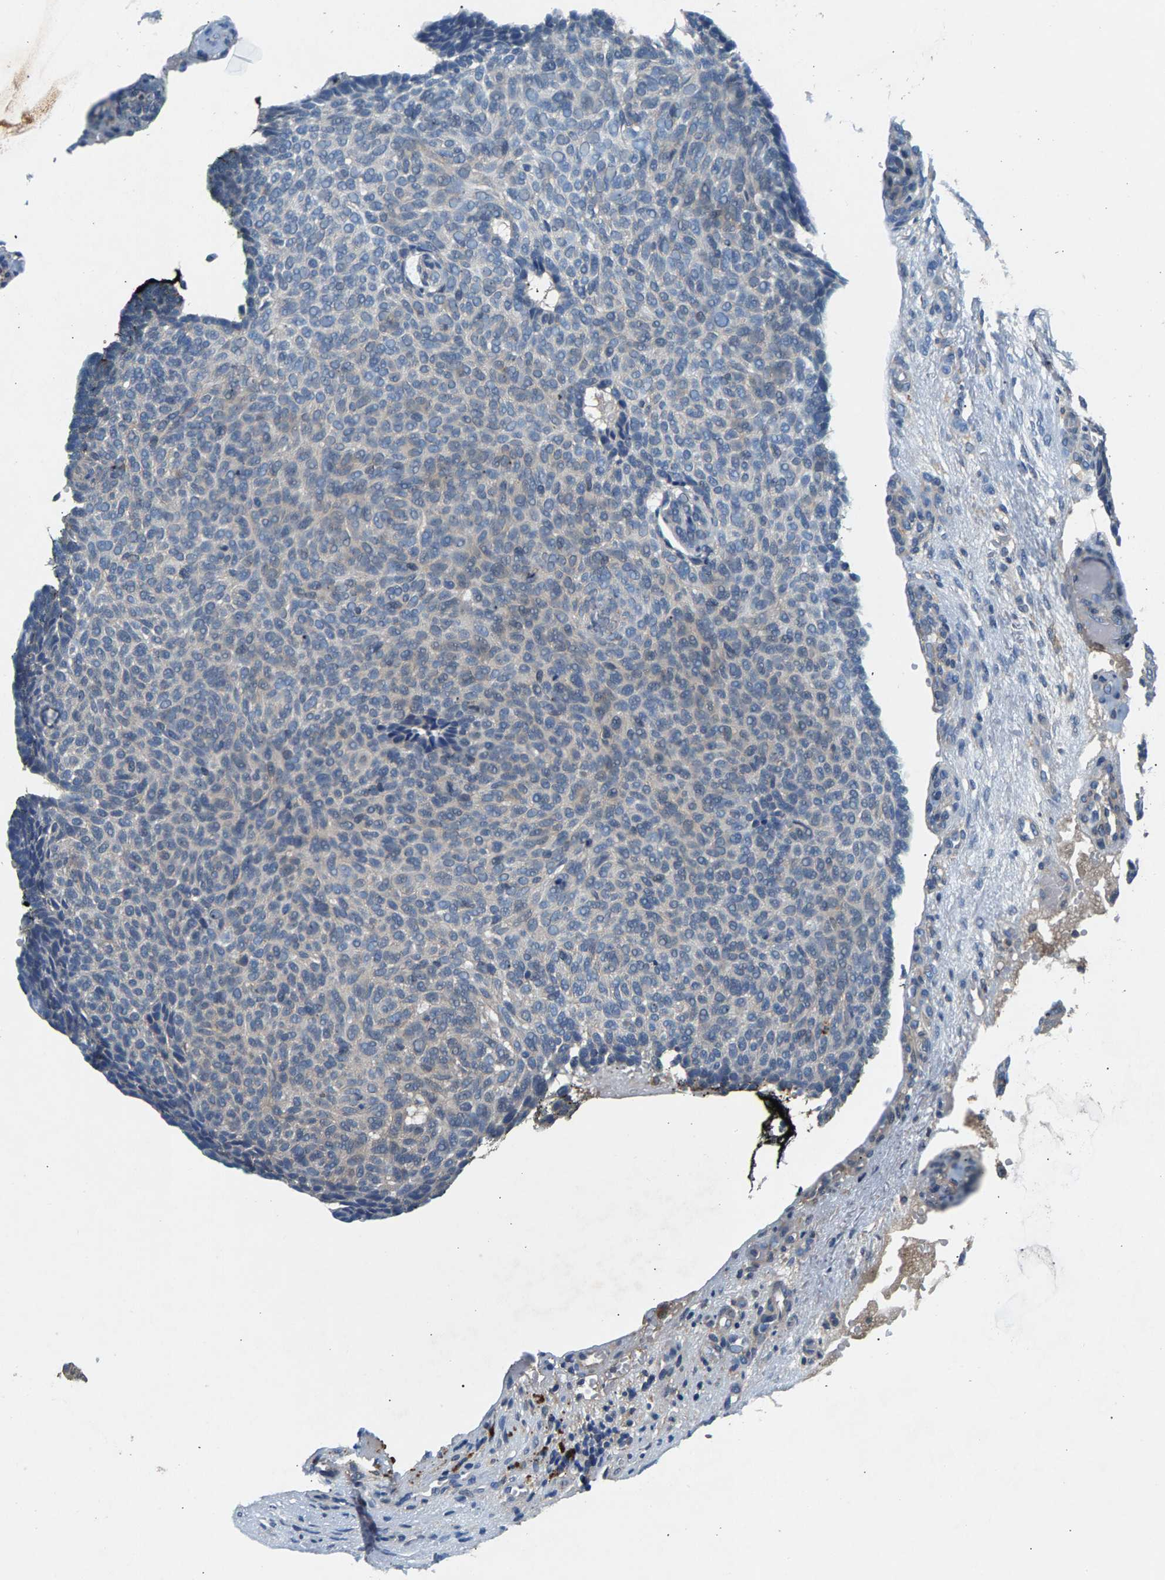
{"staining": {"intensity": "negative", "quantity": "none", "location": "none"}, "tissue": "skin cancer", "cell_type": "Tumor cells", "image_type": "cancer", "snomed": [{"axis": "morphology", "description": "Basal cell carcinoma"}, {"axis": "topography", "description": "Skin"}], "caption": "The photomicrograph demonstrates no staining of tumor cells in skin cancer (basal cell carcinoma).", "gene": "NT5C", "patient": {"sex": "male", "age": 61}}